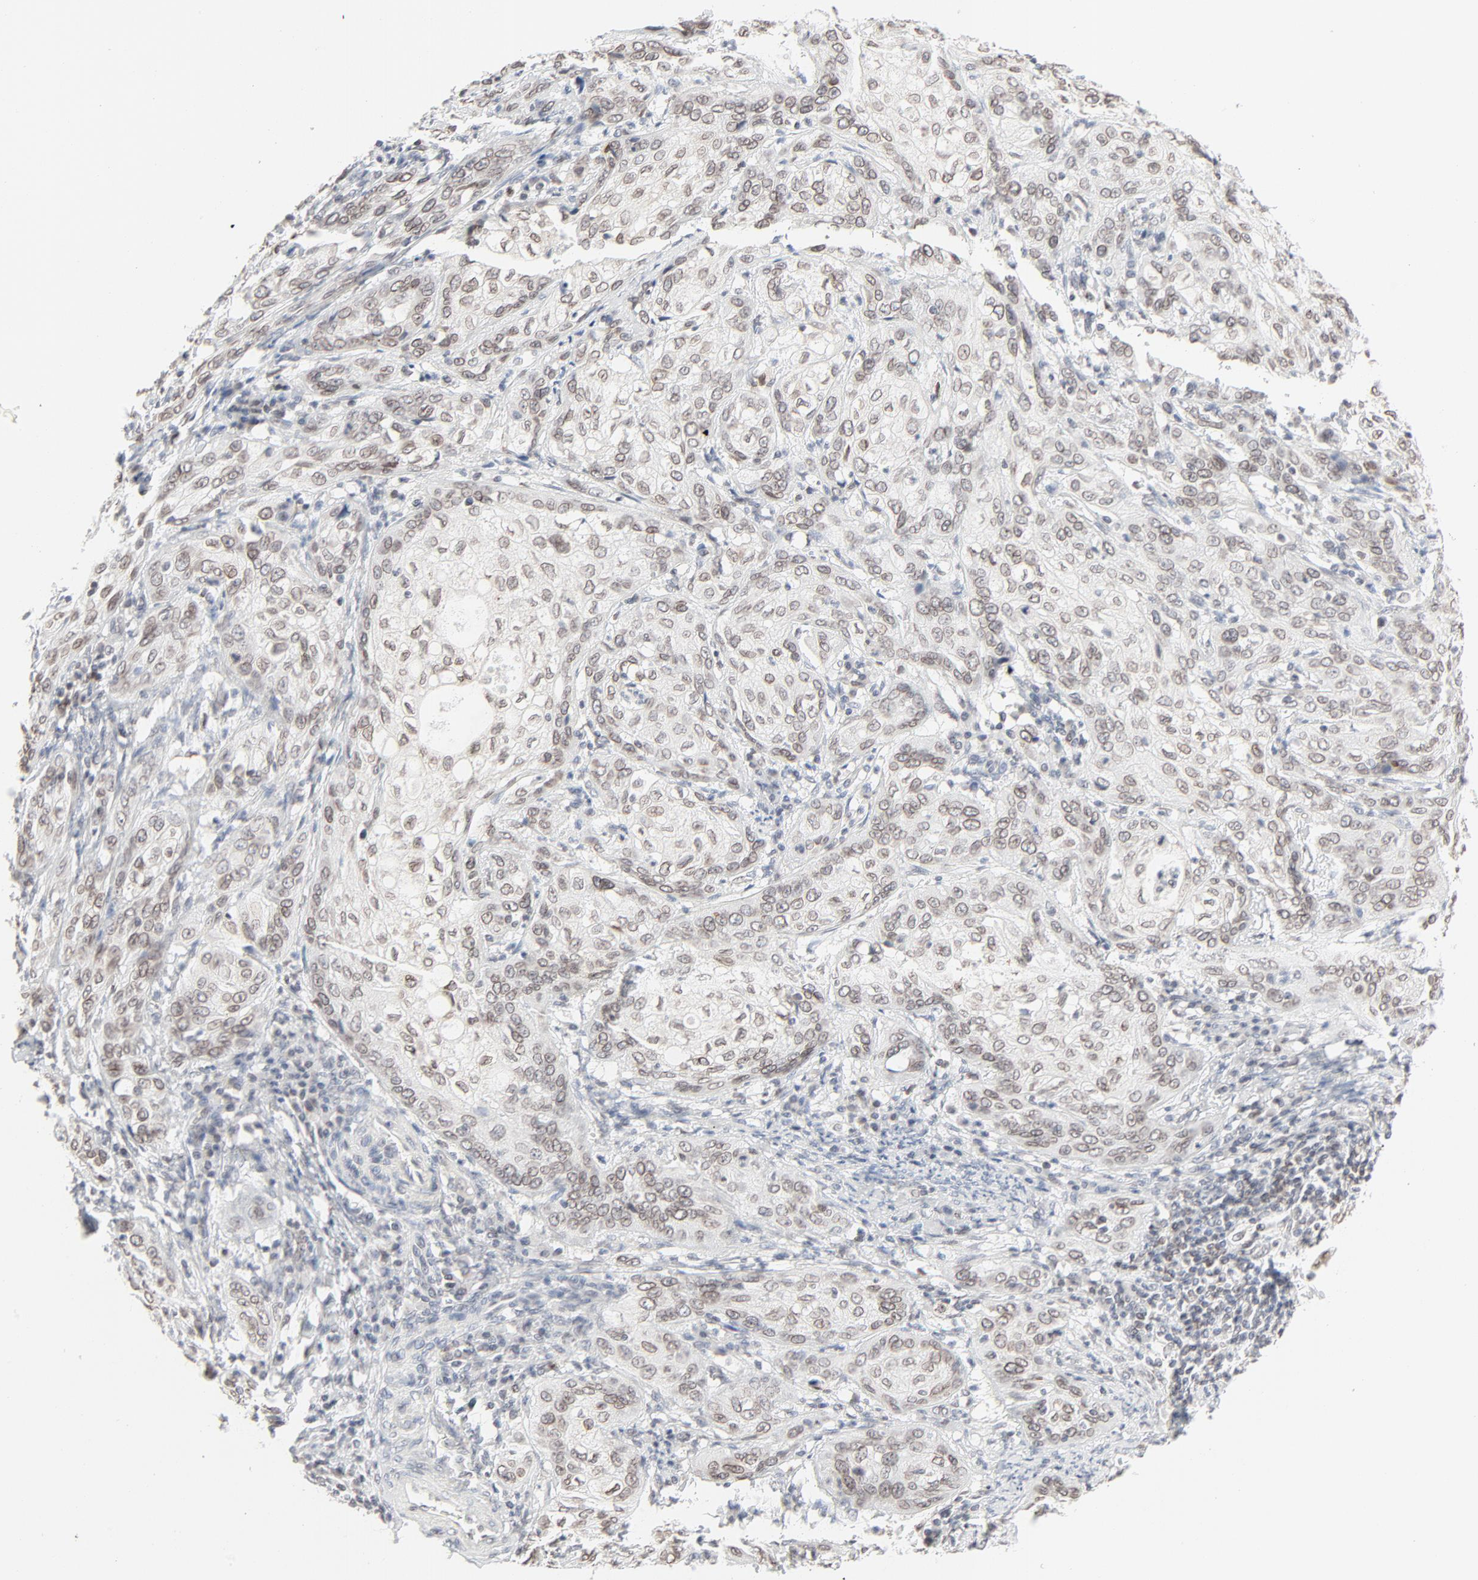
{"staining": {"intensity": "weak", "quantity": "25%-75%", "location": "cytoplasmic/membranous,nuclear"}, "tissue": "cervical cancer", "cell_type": "Tumor cells", "image_type": "cancer", "snomed": [{"axis": "morphology", "description": "Squamous cell carcinoma, NOS"}, {"axis": "topography", "description": "Cervix"}], "caption": "Immunohistochemistry staining of squamous cell carcinoma (cervical), which reveals low levels of weak cytoplasmic/membranous and nuclear expression in about 25%-75% of tumor cells indicating weak cytoplasmic/membranous and nuclear protein expression. The staining was performed using DAB (3,3'-diaminobenzidine) (brown) for protein detection and nuclei were counterstained in hematoxylin (blue).", "gene": "MAD1L1", "patient": {"sex": "female", "age": 41}}